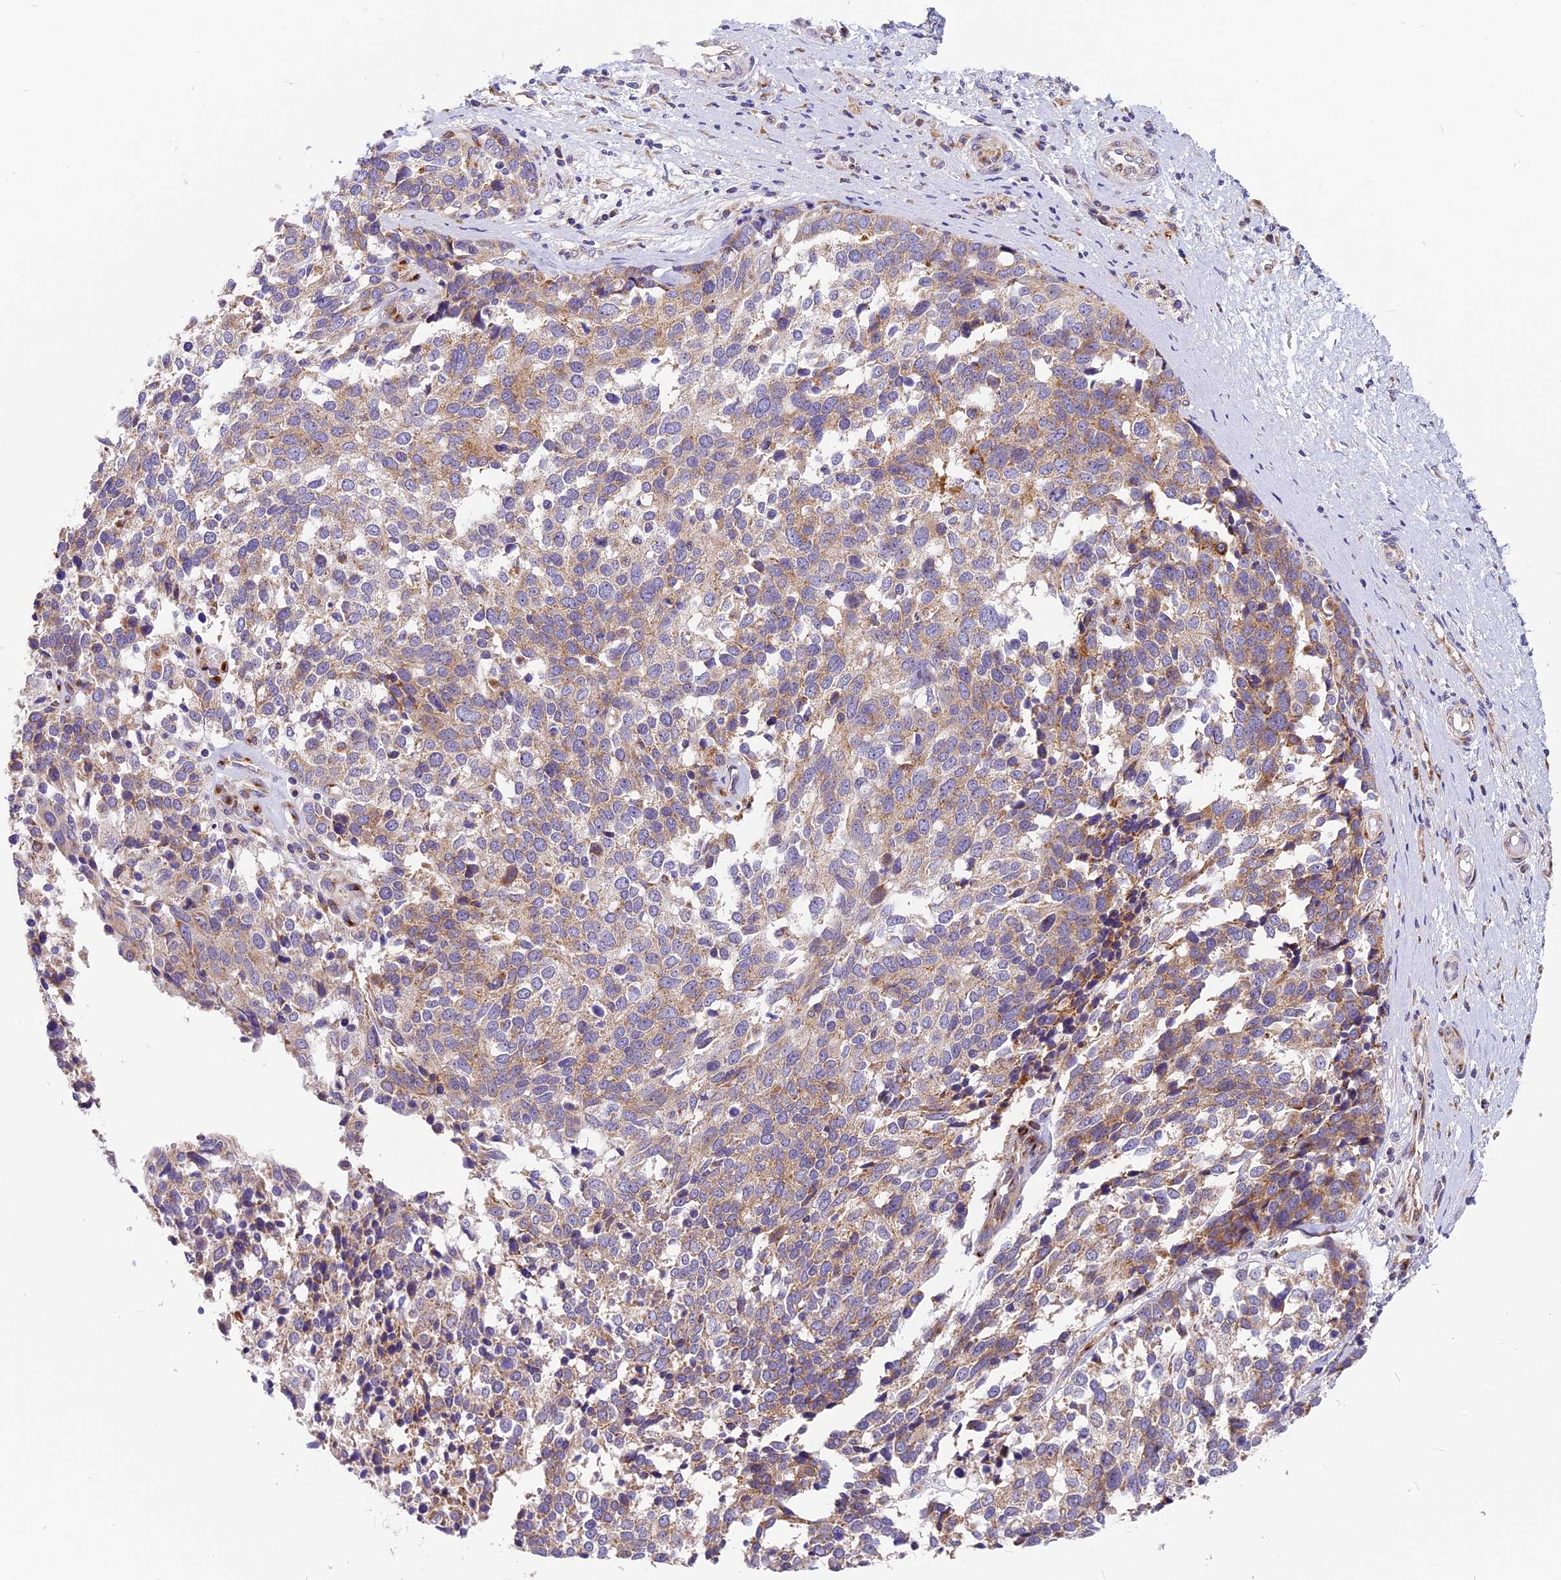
{"staining": {"intensity": "weak", "quantity": "25%-75%", "location": "cytoplasmic/membranous"}, "tissue": "ovarian cancer", "cell_type": "Tumor cells", "image_type": "cancer", "snomed": [{"axis": "morphology", "description": "Cystadenocarcinoma, serous, NOS"}, {"axis": "topography", "description": "Ovary"}], "caption": "Ovarian cancer (serous cystadenocarcinoma) stained with a brown dye exhibits weak cytoplasmic/membranous positive positivity in about 25%-75% of tumor cells.", "gene": "MRAS", "patient": {"sex": "female", "age": 44}}